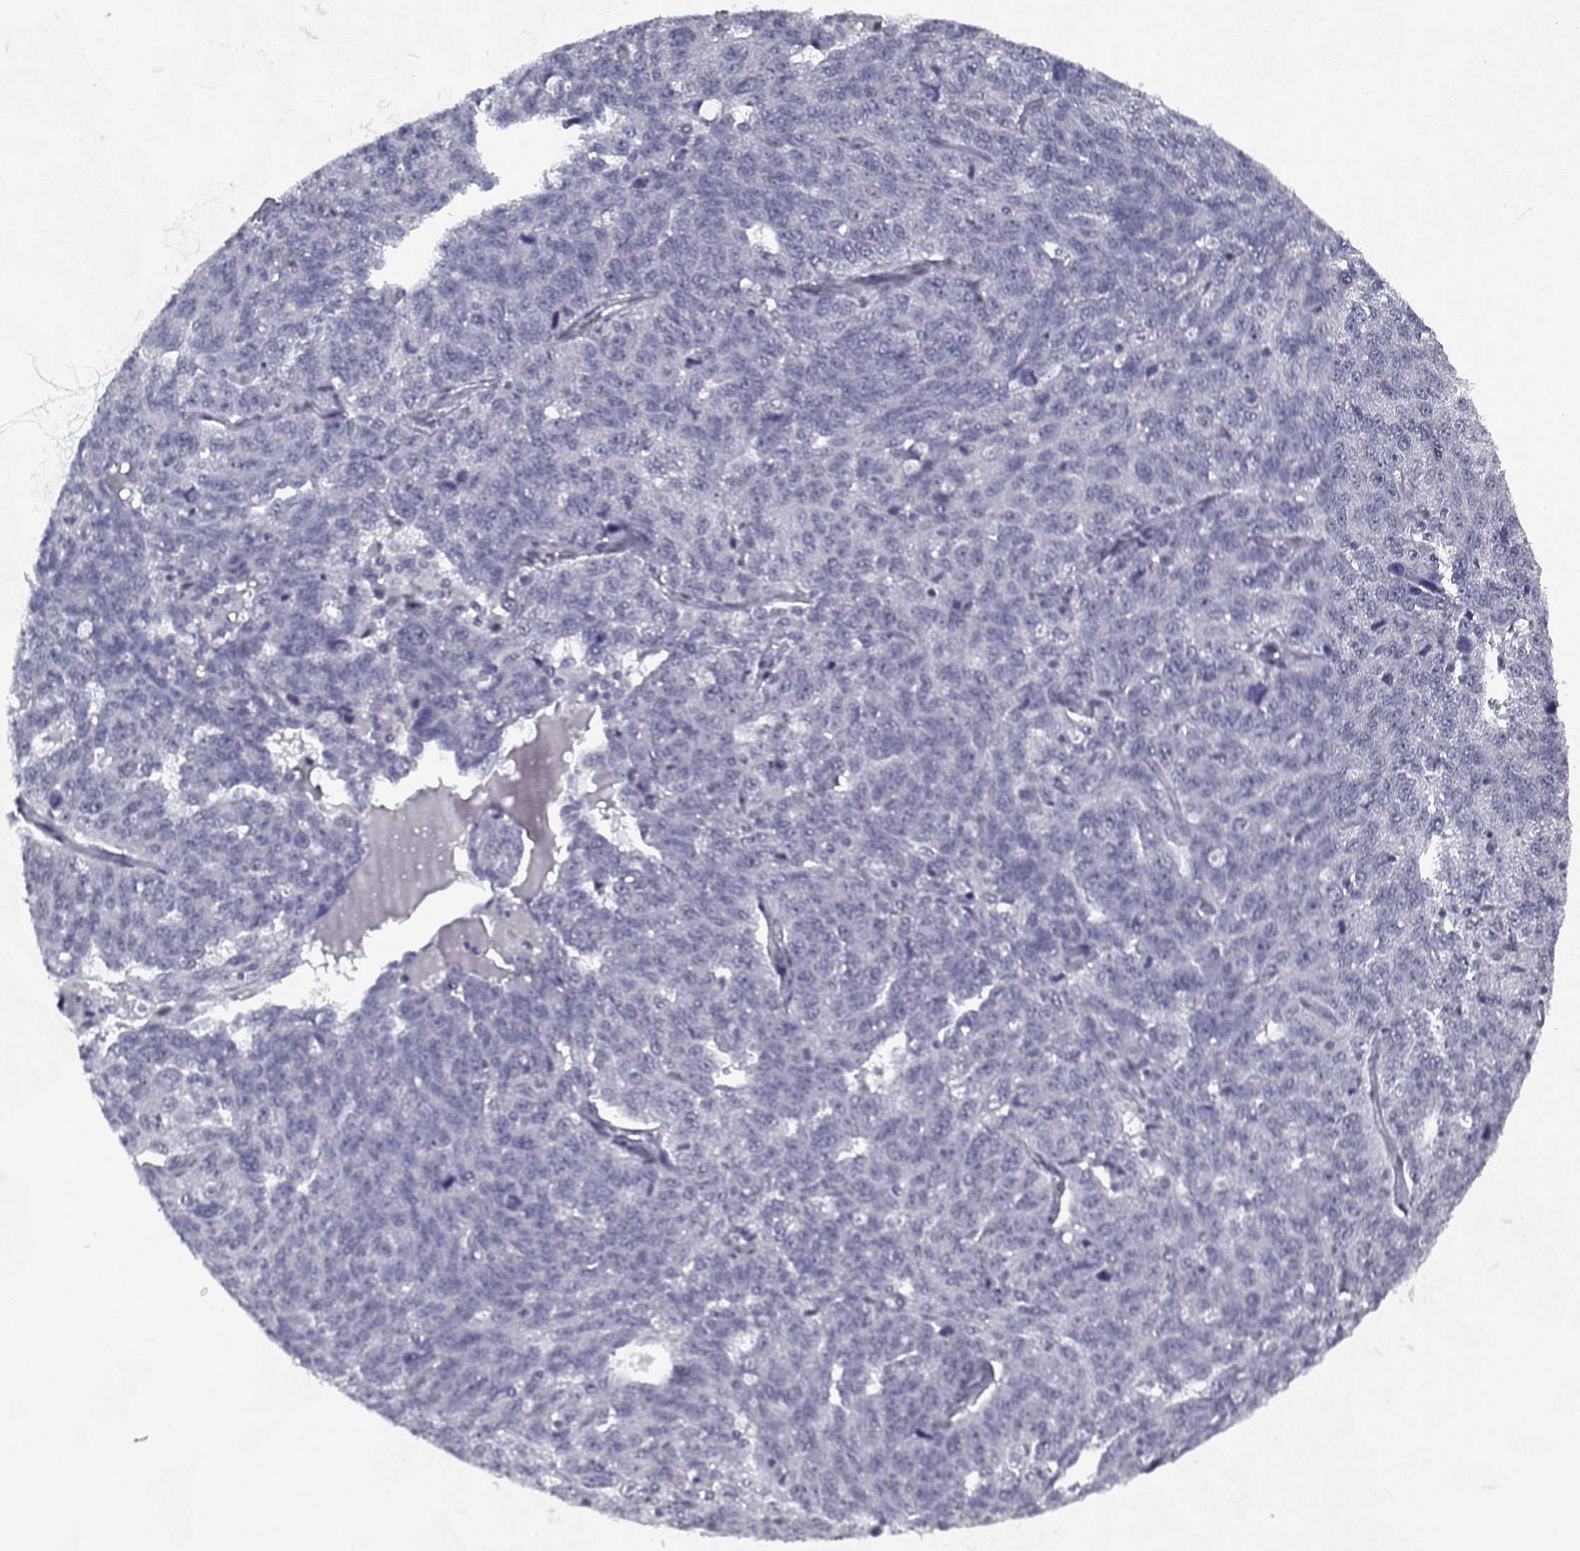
{"staining": {"intensity": "negative", "quantity": "none", "location": "none"}, "tissue": "ovarian cancer", "cell_type": "Tumor cells", "image_type": "cancer", "snomed": [{"axis": "morphology", "description": "Cystadenocarcinoma, serous, NOS"}, {"axis": "topography", "description": "Ovary"}], "caption": "There is no significant expression in tumor cells of ovarian serous cystadenocarcinoma.", "gene": "RNF32", "patient": {"sex": "female", "age": 71}}